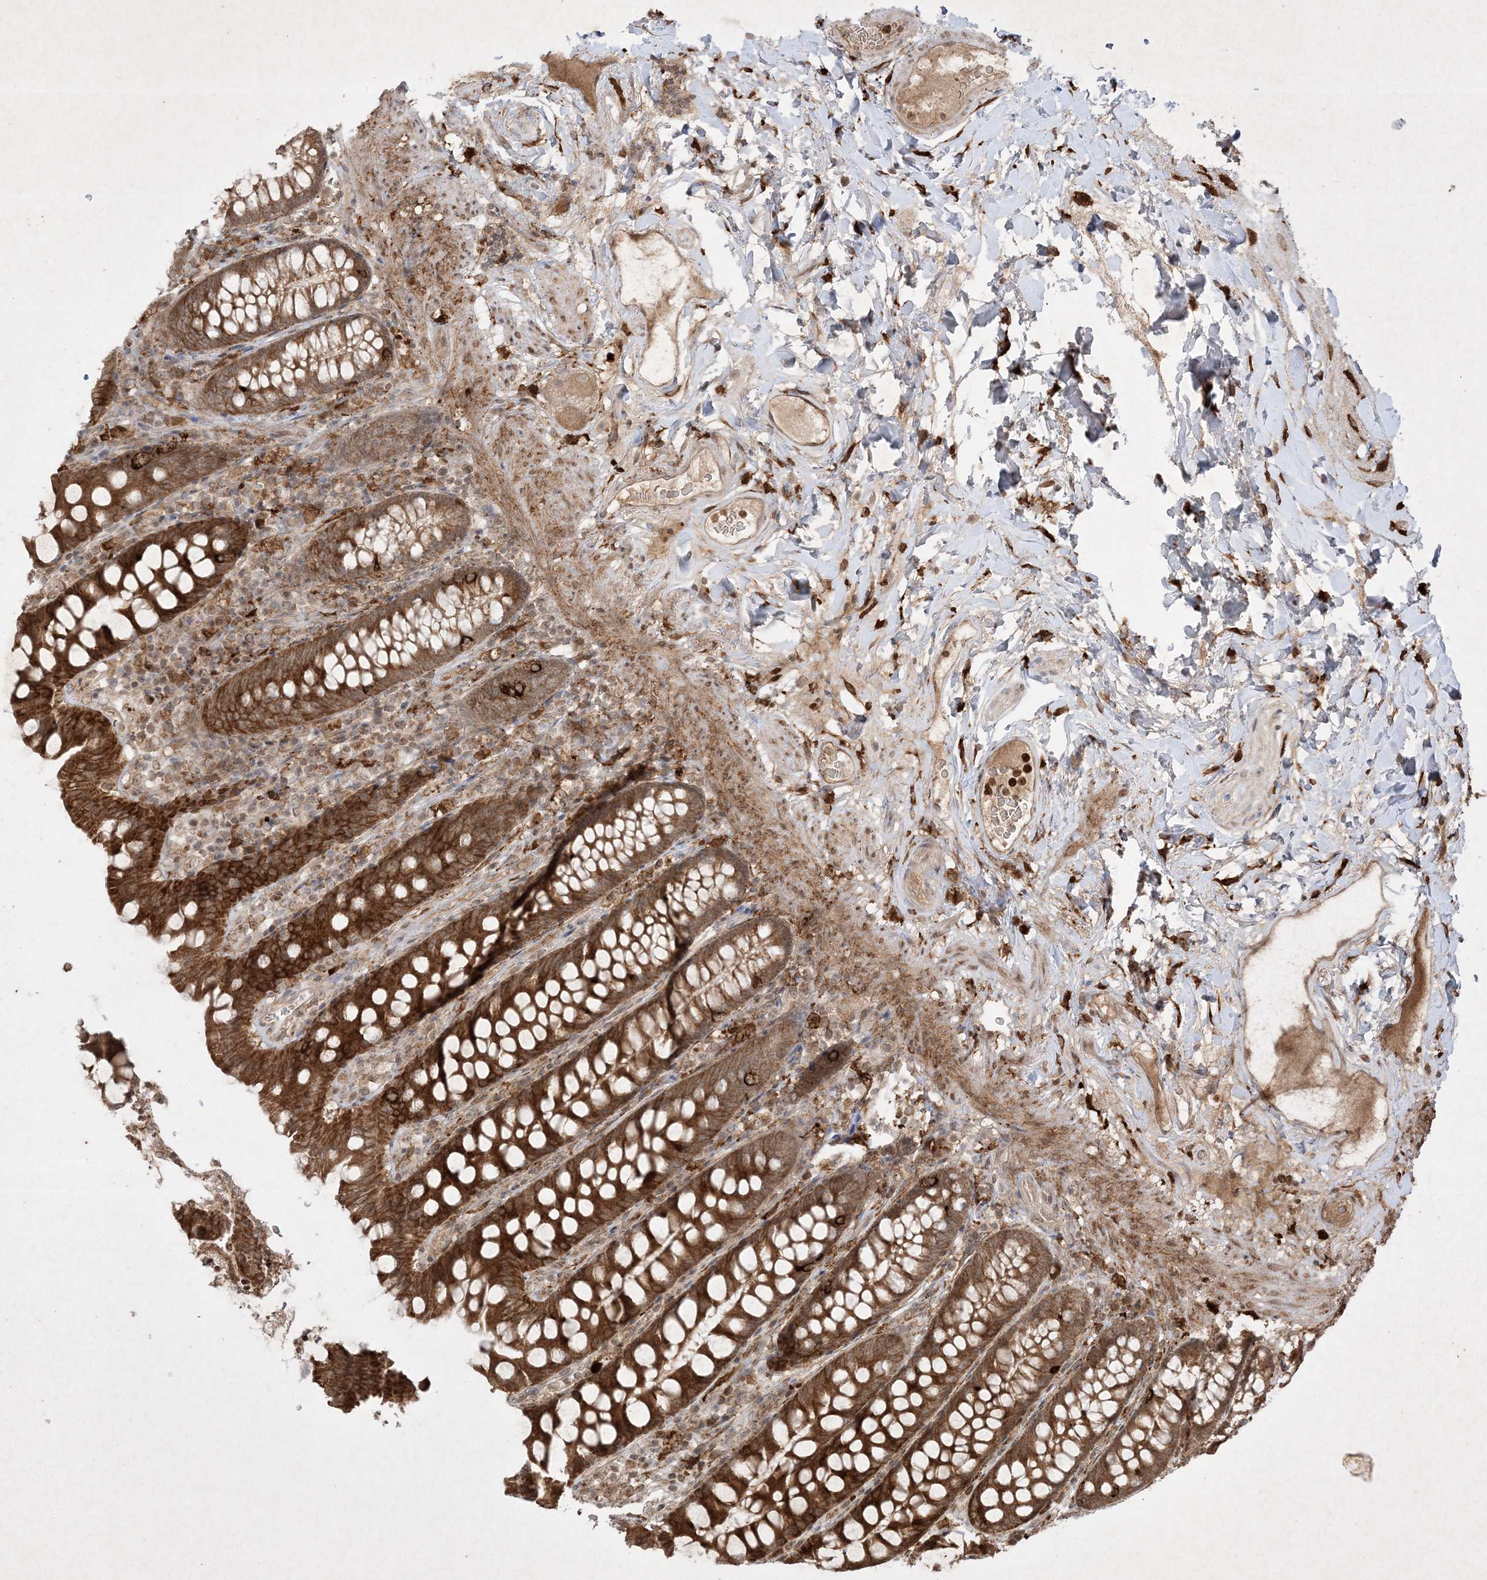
{"staining": {"intensity": "weak", "quantity": ">75%", "location": "cytoplasmic/membranous"}, "tissue": "colon", "cell_type": "Endothelial cells", "image_type": "normal", "snomed": [{"axis": "morphology", "description": "Normal tissue, NOS"}, {"axis": "topography", "description": "Colon"}], "caption": "IHC micrograph of unremarkable human colon stained for a protein (brown), which reveals low levels of weak cytoplasmic/membranous staining in approximately >75% of endothelial cells.", "gene": "PTK6", "patient": {"sex": "female", "age": 79}}